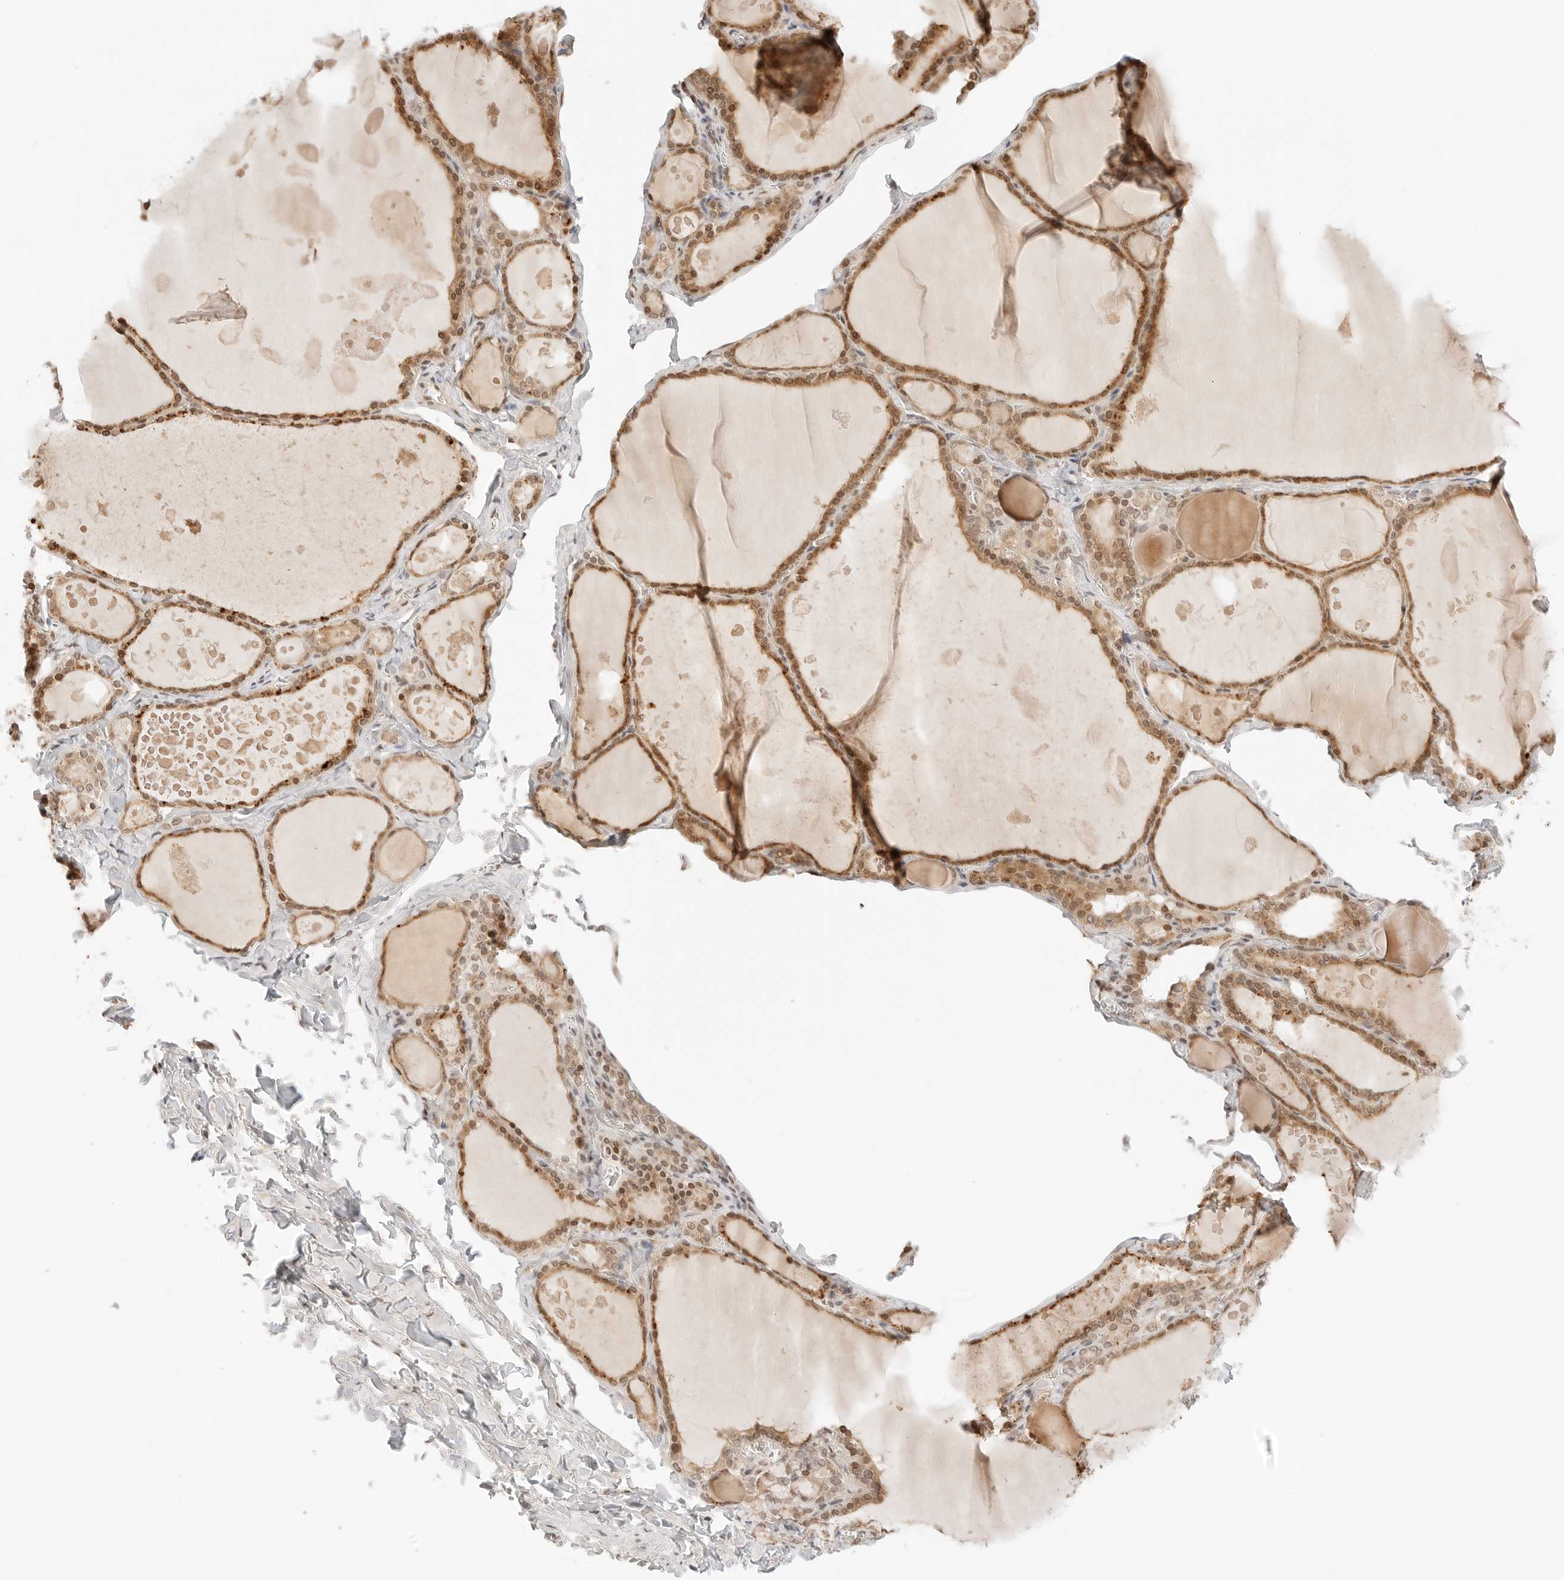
{"staining": {"intensity": "moderate", "quantity": ">75%", "location": "cytoplasmic/membranous,nuclear"}, "tissue": "thyroid gland", "cell_type": "Glandular cells", "image_type": "normal", "snomed": [{"axis": "morphology", "description": "Normal tissue, NOS"}, {"axis": "topography", "description": "Thyroid gland"}], "caption": "Moderate cytoplasmic/membranous,nuclear staining for a protein is present in about >75% of glandular cells of normal thyroid gland using IHC.", "gene": "RPS6KL1", "patient": {"sex": "male", "age": 56}}